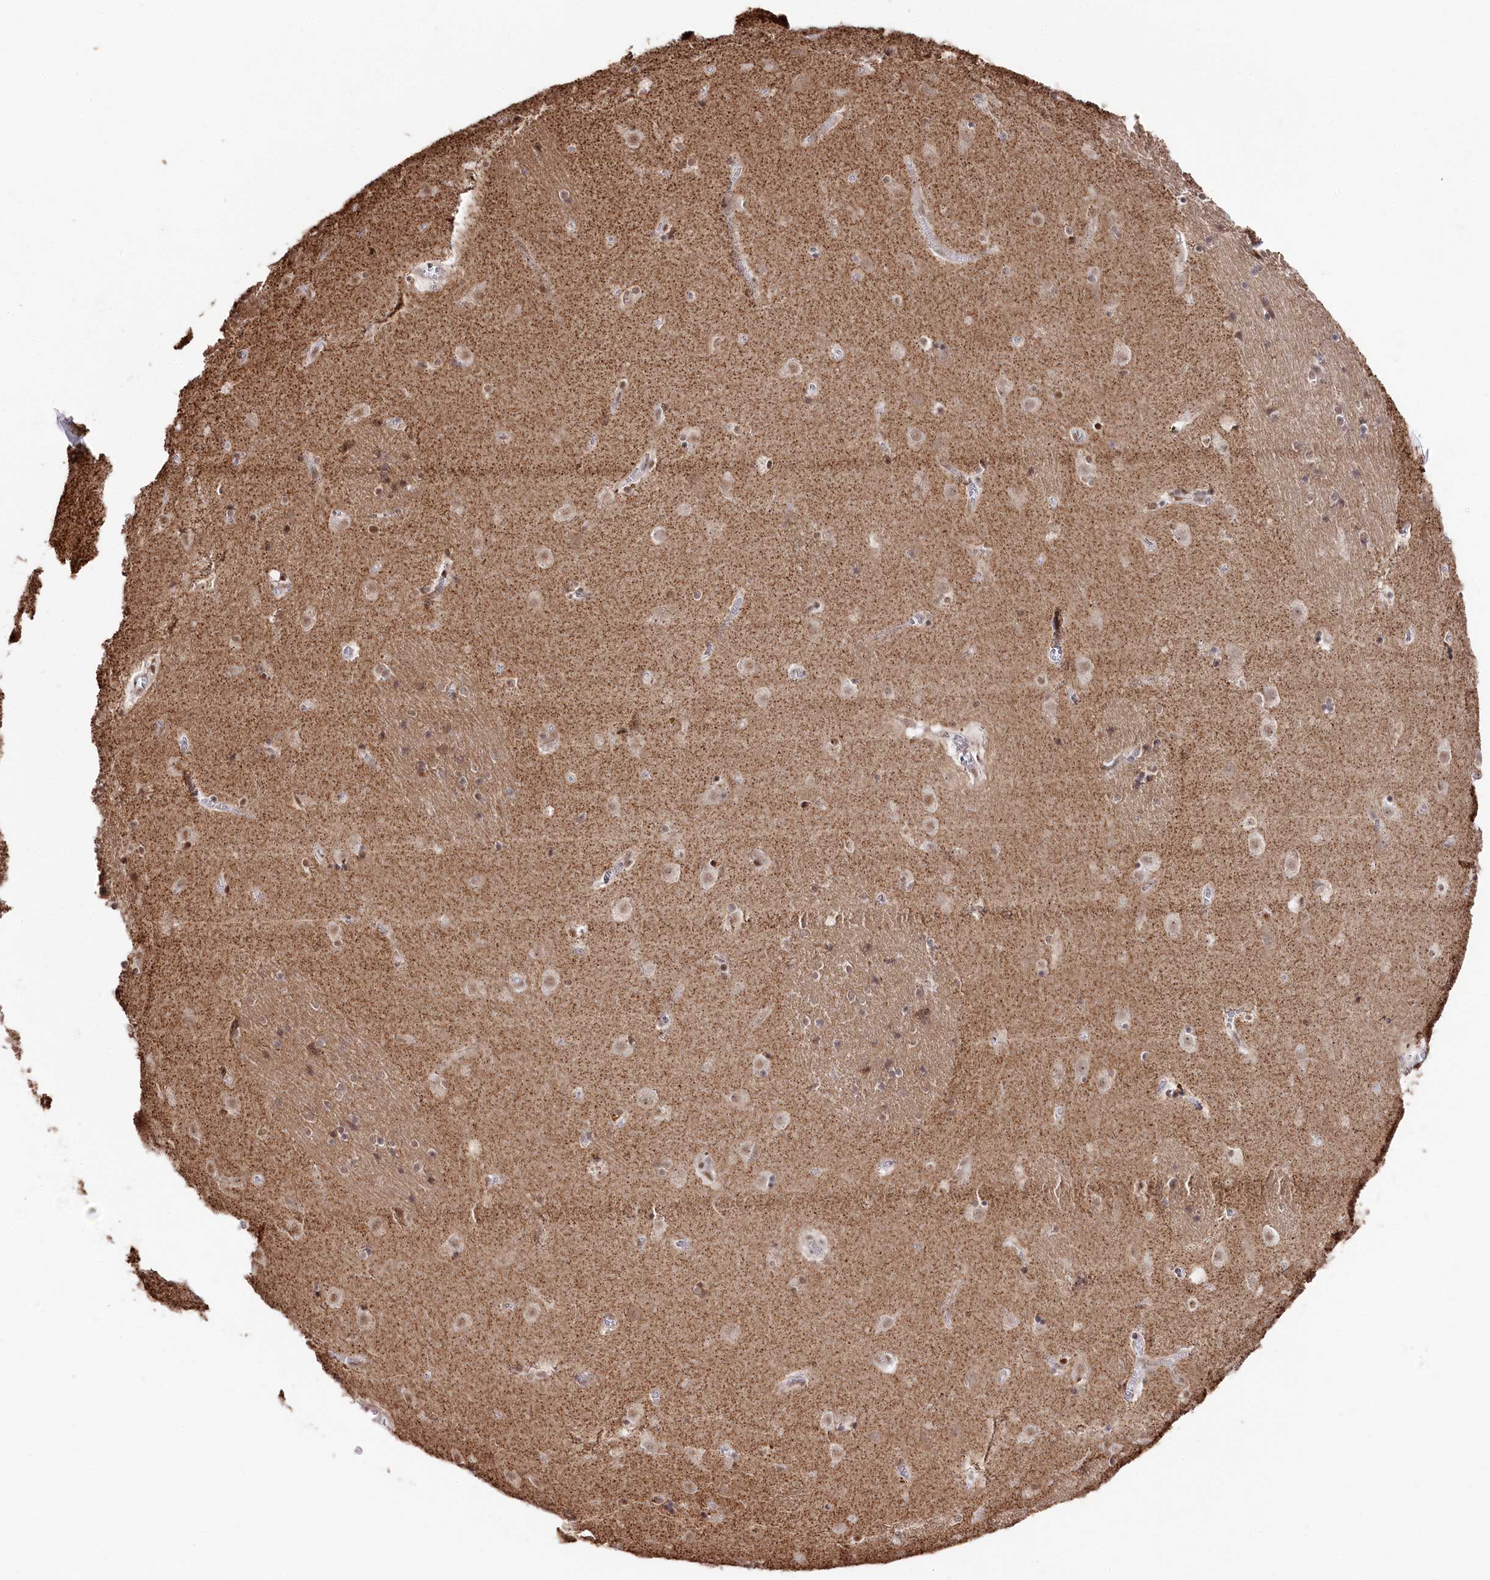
{"staining": {"intensity": "moderate", "quantity": "<25%", "location": "nuclear"}, "tissue": "caudate", "cell_type": "Glial cells", "image_type": "normal", "snomed": [{"axis": "morphology", "description": "Normal tissue, NOS"}, {"axis": "topography", "description": "Lateral ventricle wall"}], "caption": "About <25% of glial cells in normal human caudate demonstrate moderate nuclear protein staining as visualized by brown immunohistochemical staining.", "gene": "POLR2H", "patient": {"sex": "male", "age": 70}}